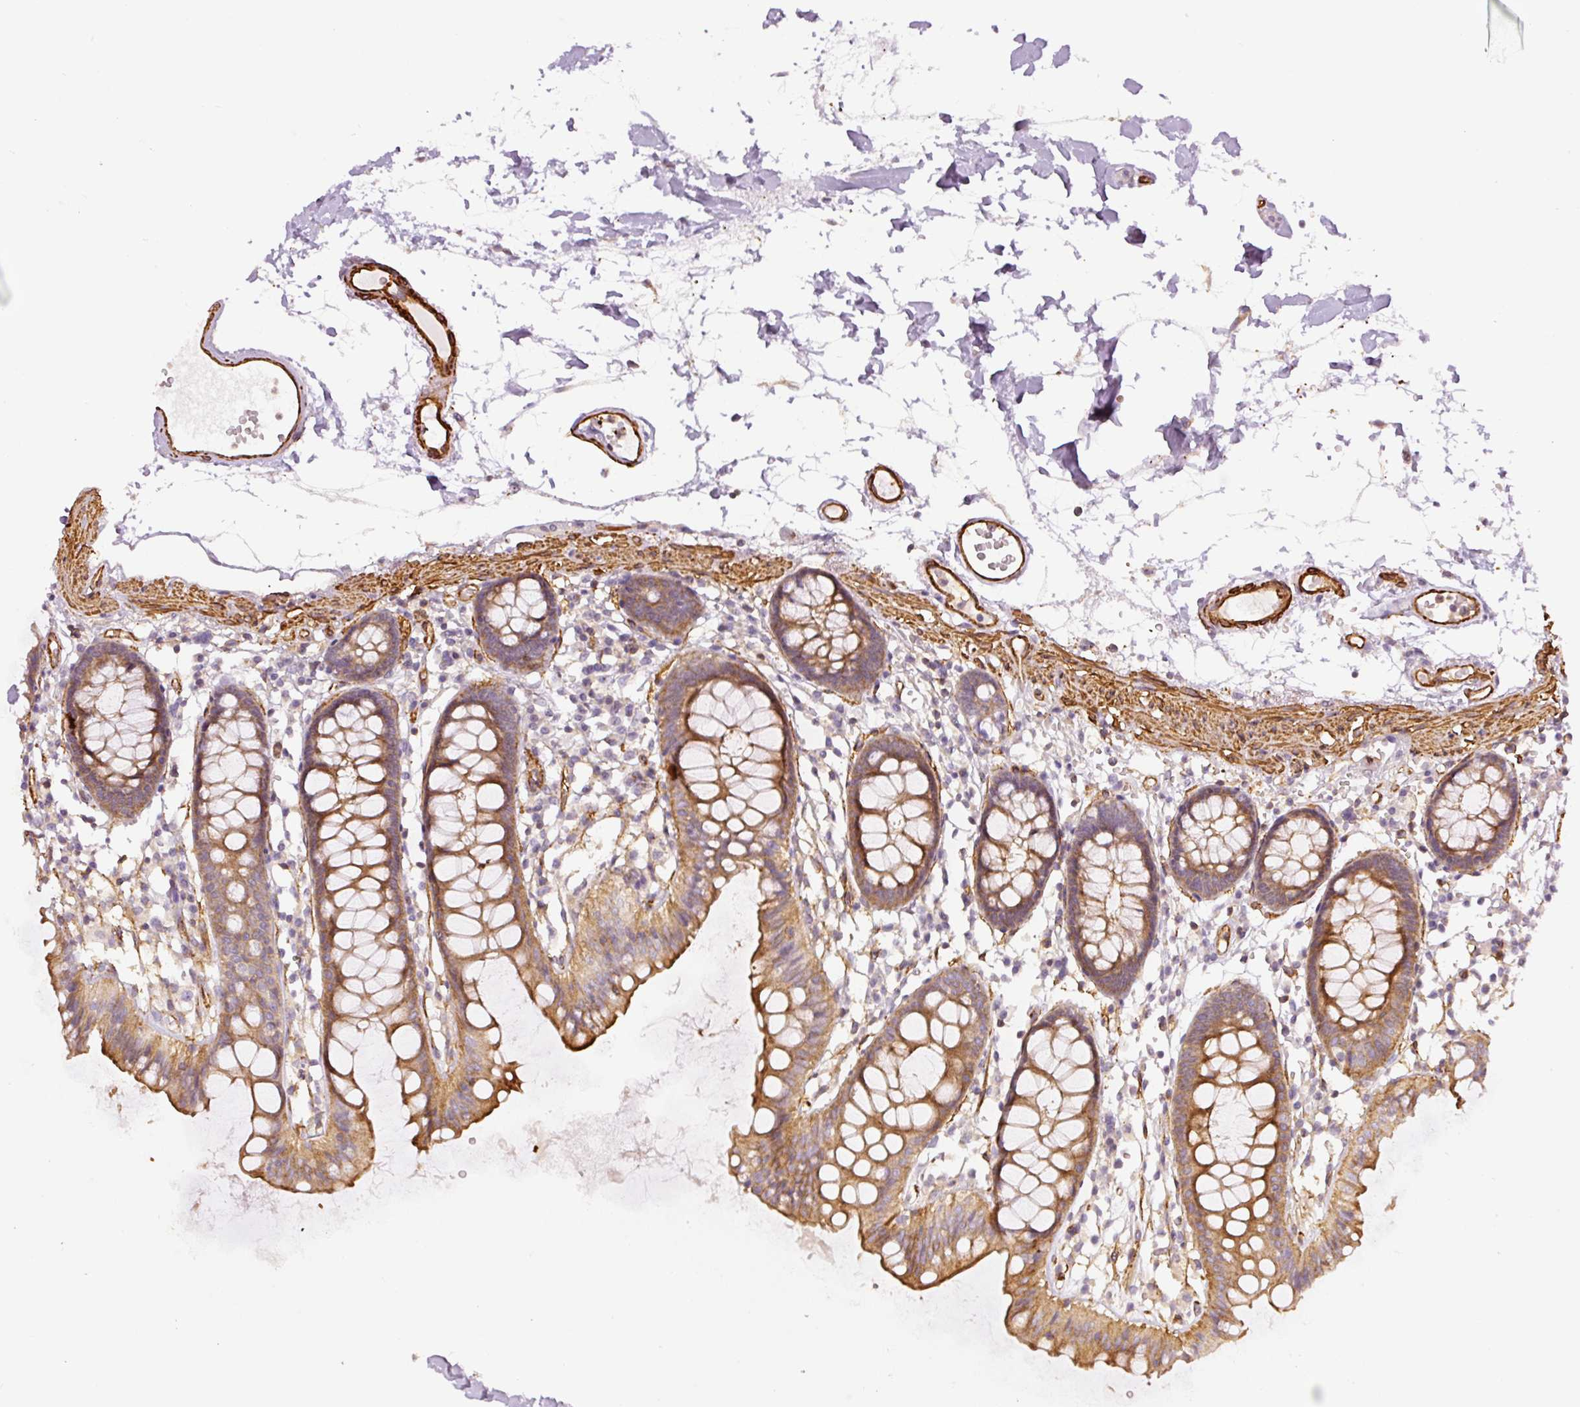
{"staining": {"intensity": "weak", "quantity": ">75%", "location": "cytoplasmic/membranous"}, "tissue": "colon", "cell_type": "Endothelial cells", "image_type": "normal", "snomed": [{"axis": "morphology", "description": "Normal tissue, NOS"}, {"axis": "topography", "description": "Colon"}], "caption": "Colon stained with DAB (3,3'-diaminobenzidine) immunohistochemistry (IHC) demonstrates low levels of weak cytoplasmic/membranous staining in approximately >75% of endothelial cells.", "gene": "MYL12A", "patient": {"sex": "female", "age": 84}}